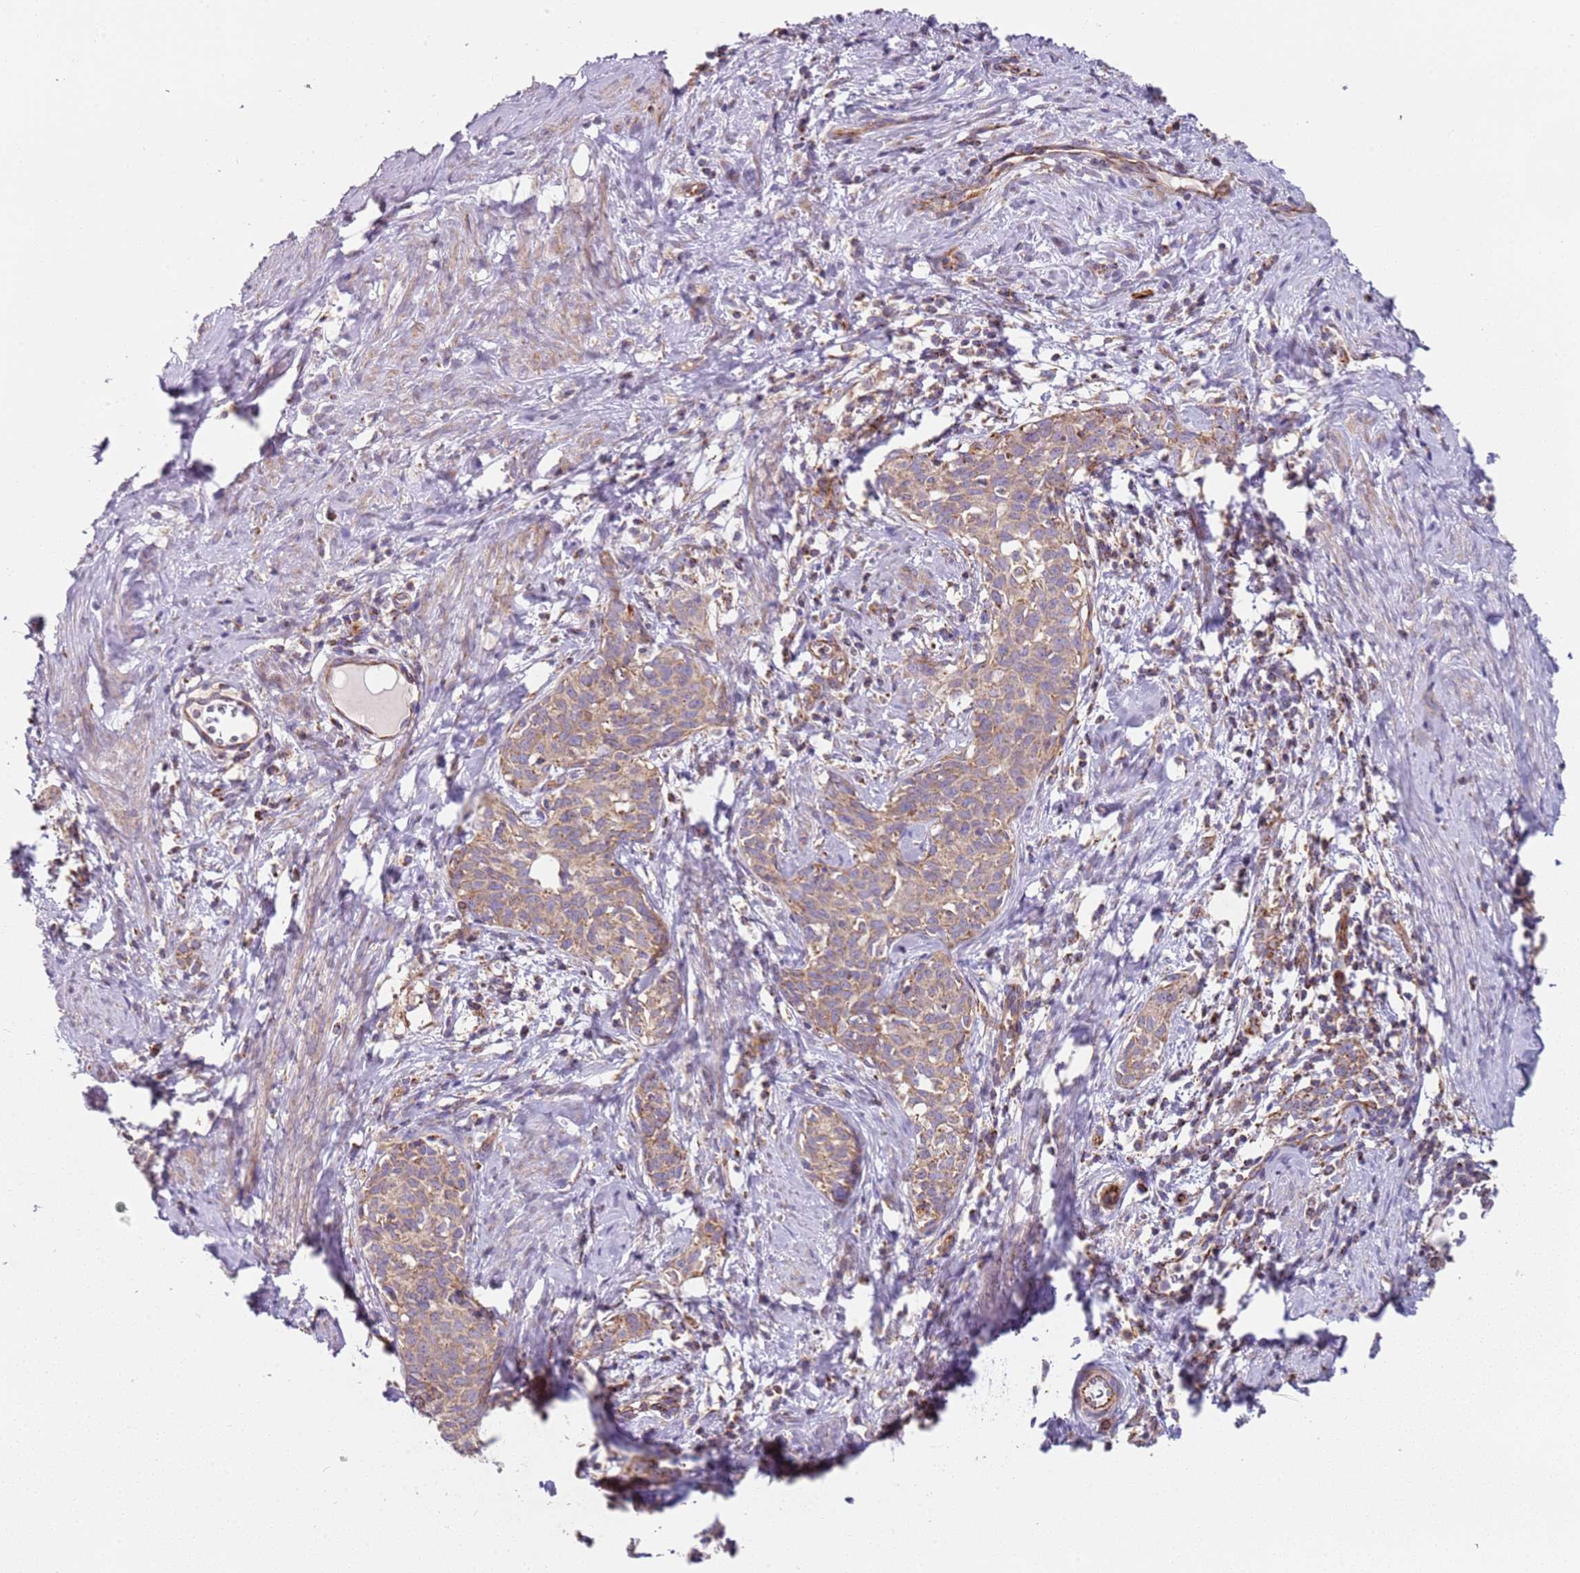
{"staining": {"intensity": "weak", "quantity": ">75%", "location": "cytoplasmic/membranous"}, "tissue": "cervical cancer", "cell_type": "Tumor cells", "image_type": "cancer", "snomed": [{"axis": "morphology", "description": "Squamous cell carcinoma, NOS"}, {"axis": "topography", "description": "Cervix"}], "caption": "Cervical cancer (squamous cell carcinoma) stained with DAB (3,3'-diaminobenzidine) immunohistochemistry (IHC) demonstrates low levels of weak cytoplasmic/membranous expression in about >75% of tumor cells. (DAB (3,3'-diaminobenzidine) = brown stain, brightfield microscopy at high magnification).", "gene": "ALS2", "patient": {"sex": "female", "age": 52}}